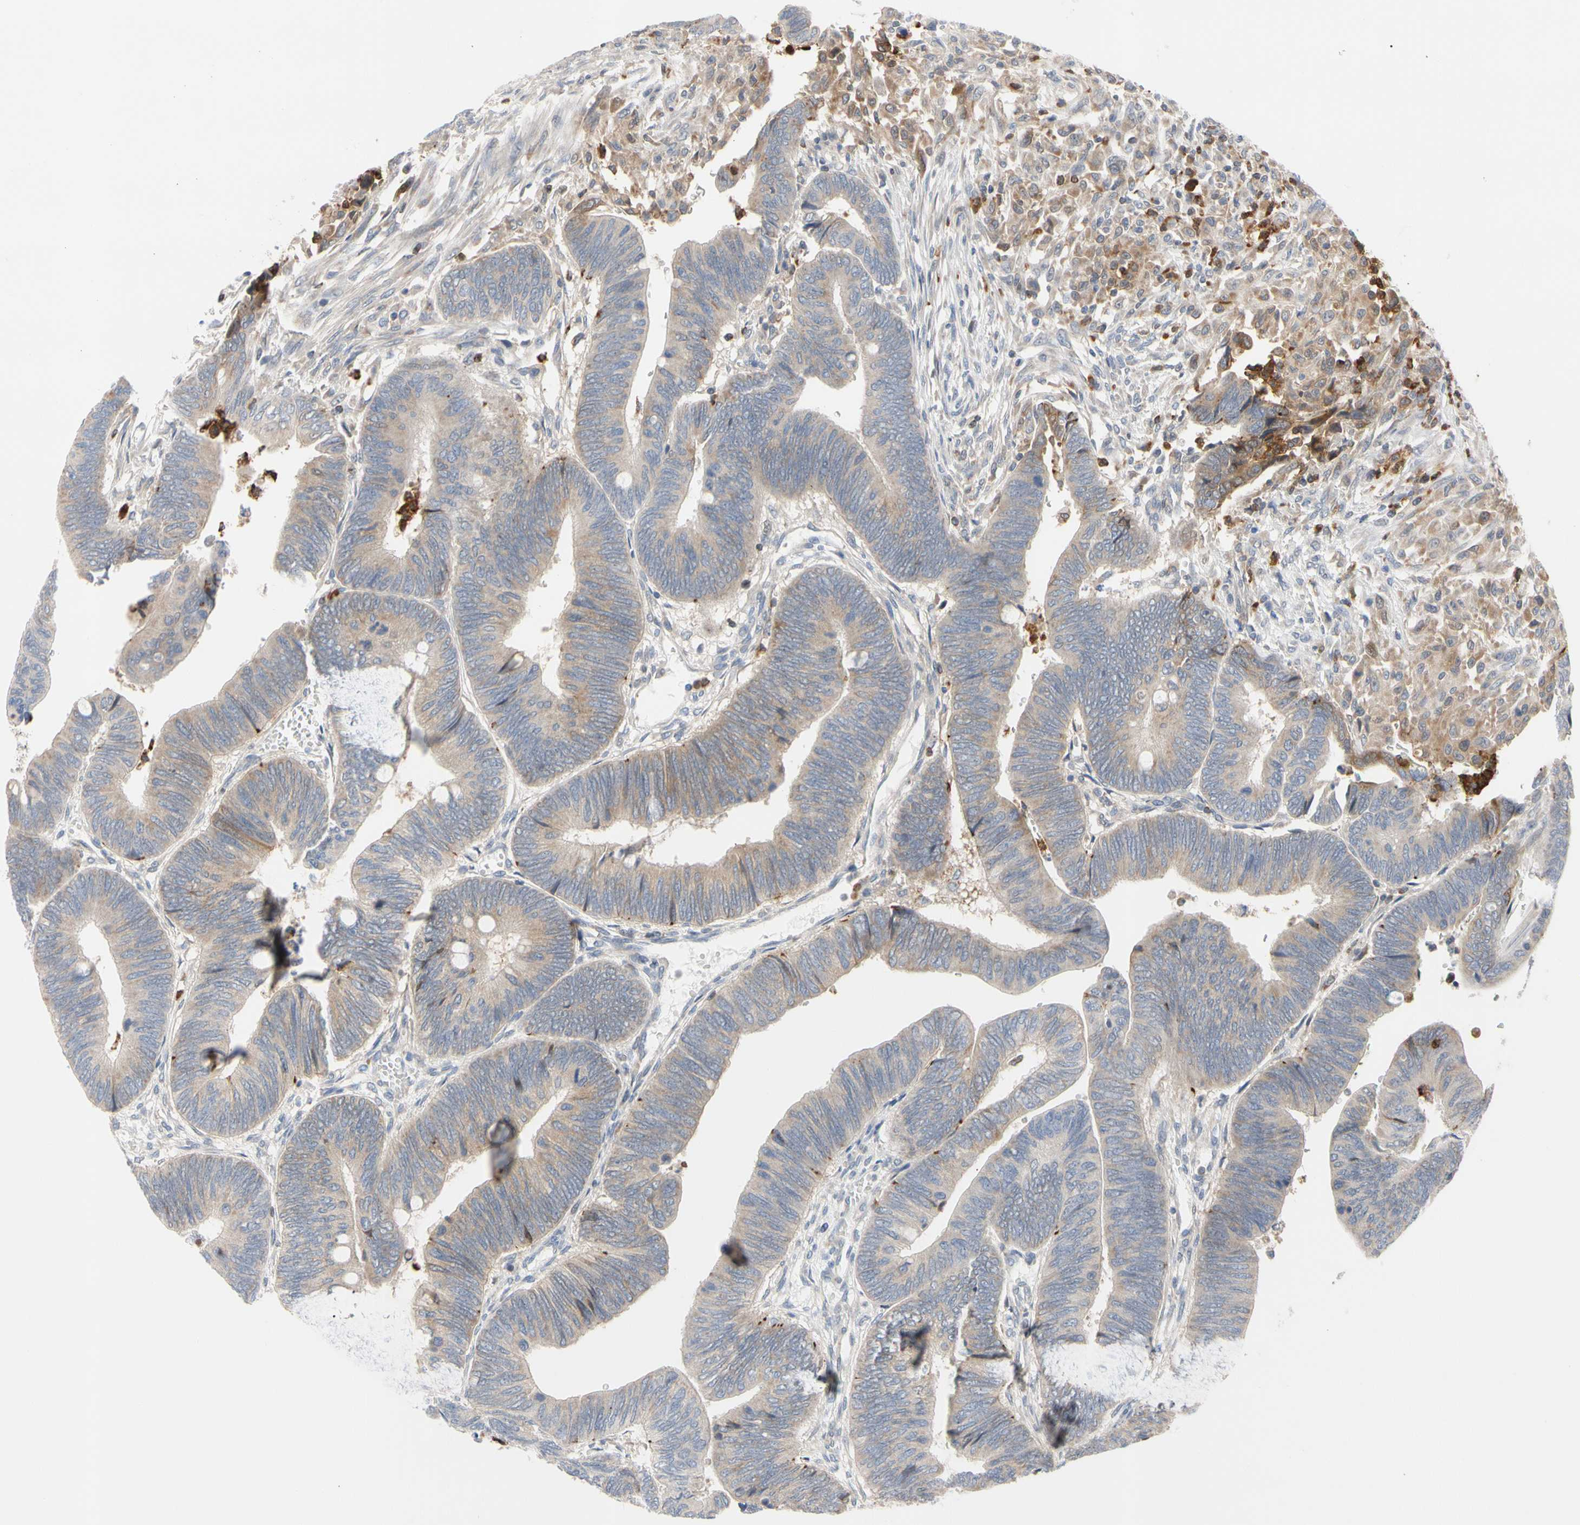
{"staining": {"intensity": "weak", "quantity": "25%-75%", "location": "cytoplasmic/membranous"}, "tissue": "colorectal cancer", "cell_type": "Tumor cells", "image_type": "cancer", "snomed": [{"axis": "morphology", "description": "Normal tissue, NOS"}, {"axis": "morphology", "description": "Adenocarcinoma, NOS"}, {"axis": "topography", "description": "Rectum"}, {"axis": "topography", "description": "Peripheral nerve tissue"}], "caption": "Brown immunohistochemical staining in human colorectal cancer (adenocarcinoma) shows weak cytoplasmic/membranous expression in approximately 25%-75% of tumor cells.", "gene": "MCL1", "patient": {"sex": "male", "age": 92}}